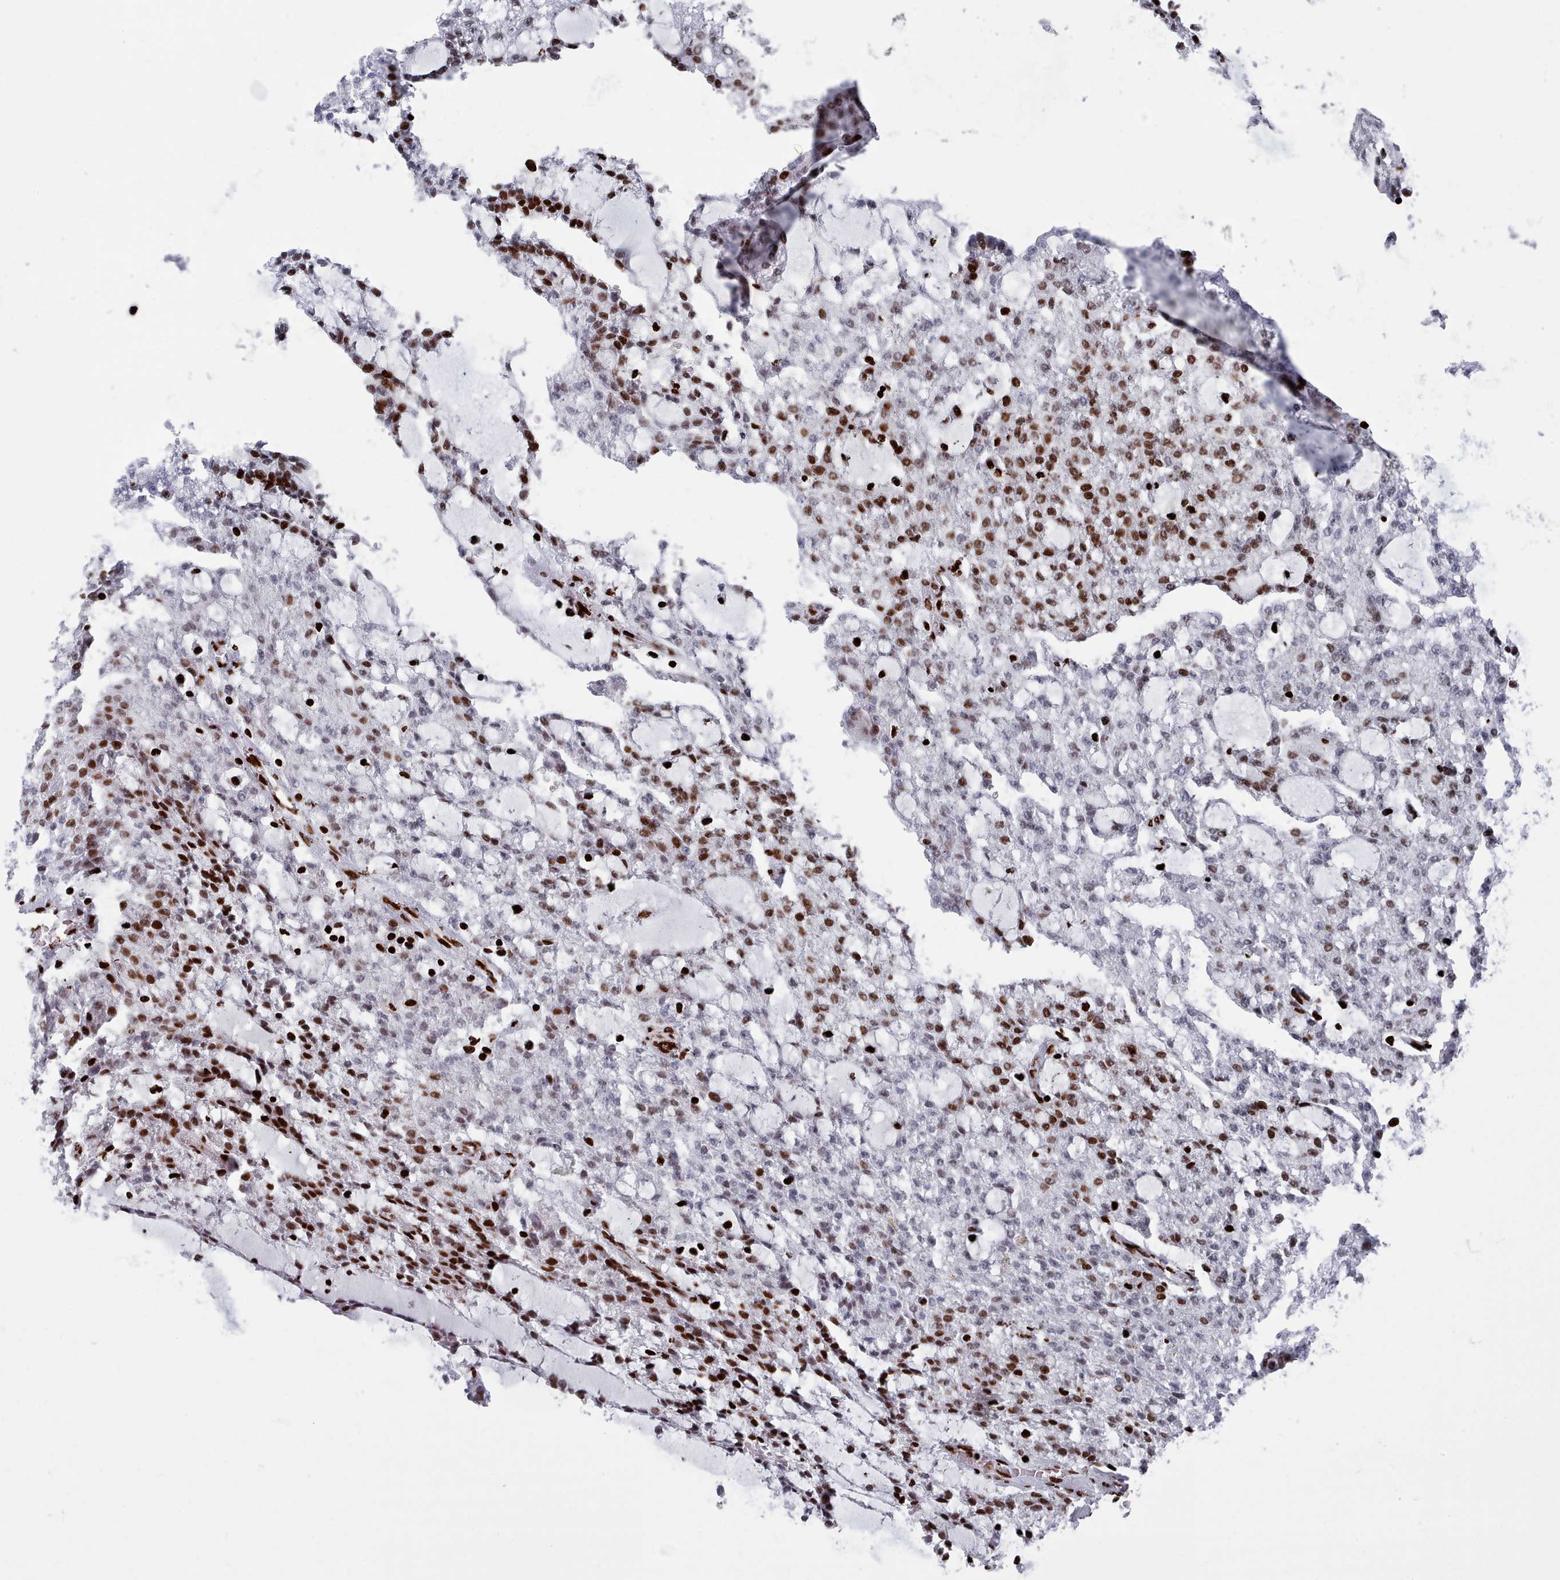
{"staining": {"intensity": "strong", "quantity": "25%-75%", "location": "nuclear"}, "tissue": "renal cancer", "cell_type": "Tumor cells", "image_type": "cancer", "snomed": [{"axis": "morphology", "description": "Adenocarcinoma, NOS"}, {"axis": "topography", "description": "Kidney"}], "caption": "About 25%-75% of tumor cells in renal adenocarcinoma reveal strong nuclear protein expression as visualized by brown immunohistochemical staining.", "gene": "PCDHB12", "patient": {"sex": "male", "age": 63}}